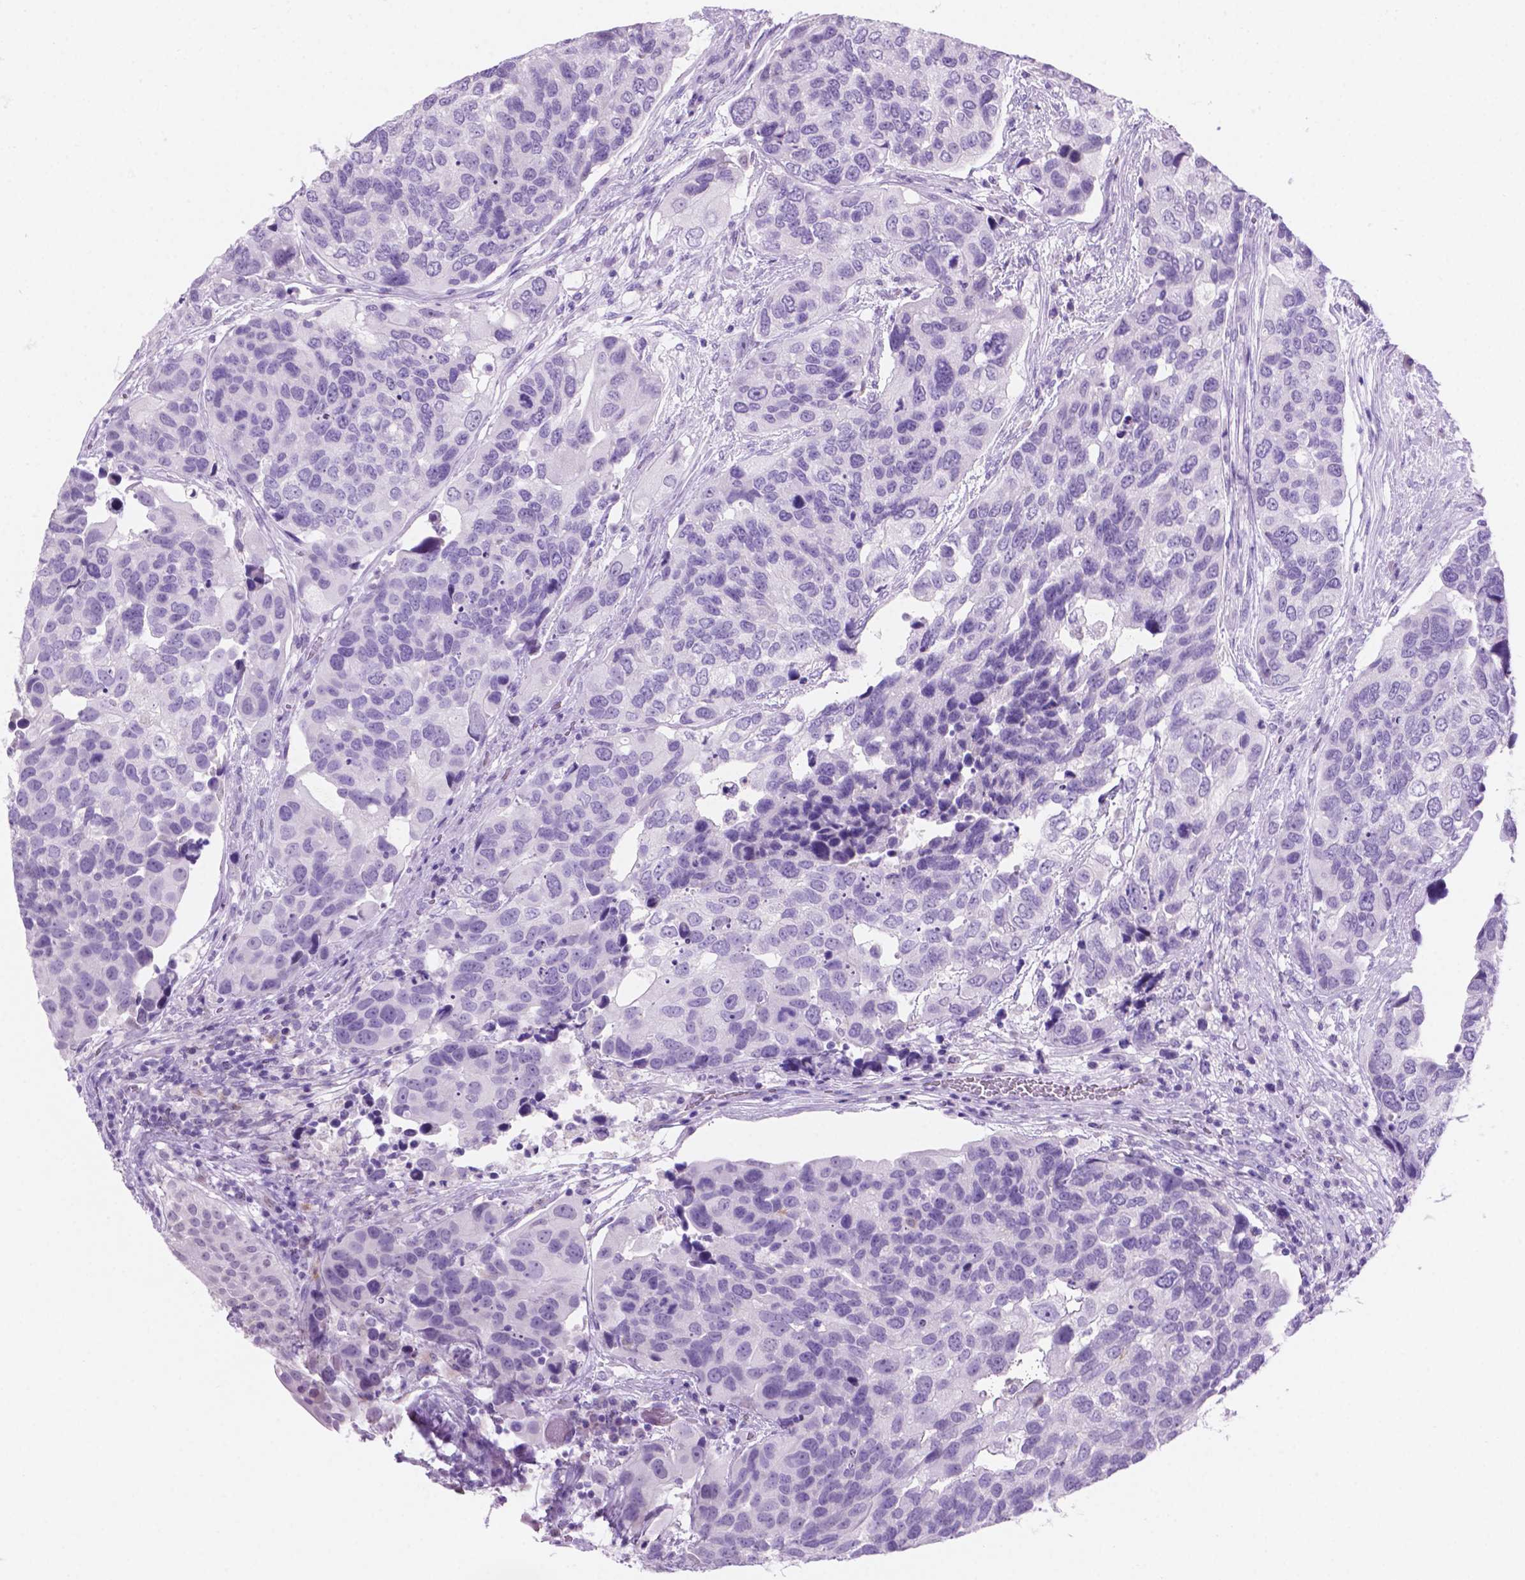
{"staining": {"intensity": "negative", "quantity": "none", "location": "none"}, "tissue": "urothelial cancer", "cell_type": "Tumor cells", "image_type": "cancer", "snomed": [{"axis": "morphology", "description": "Urothelial carcinoma, High grade"}, {"axis": "topography", "description": "Urinary bladder"}], "caption": "Immunohistochemical staining of human urothelial carcinoma (high-grade) demonstrates no significant positivity in tumor cells.", "gene": "GRIN2B", "patient": {"sex": "male", "age": 60}}